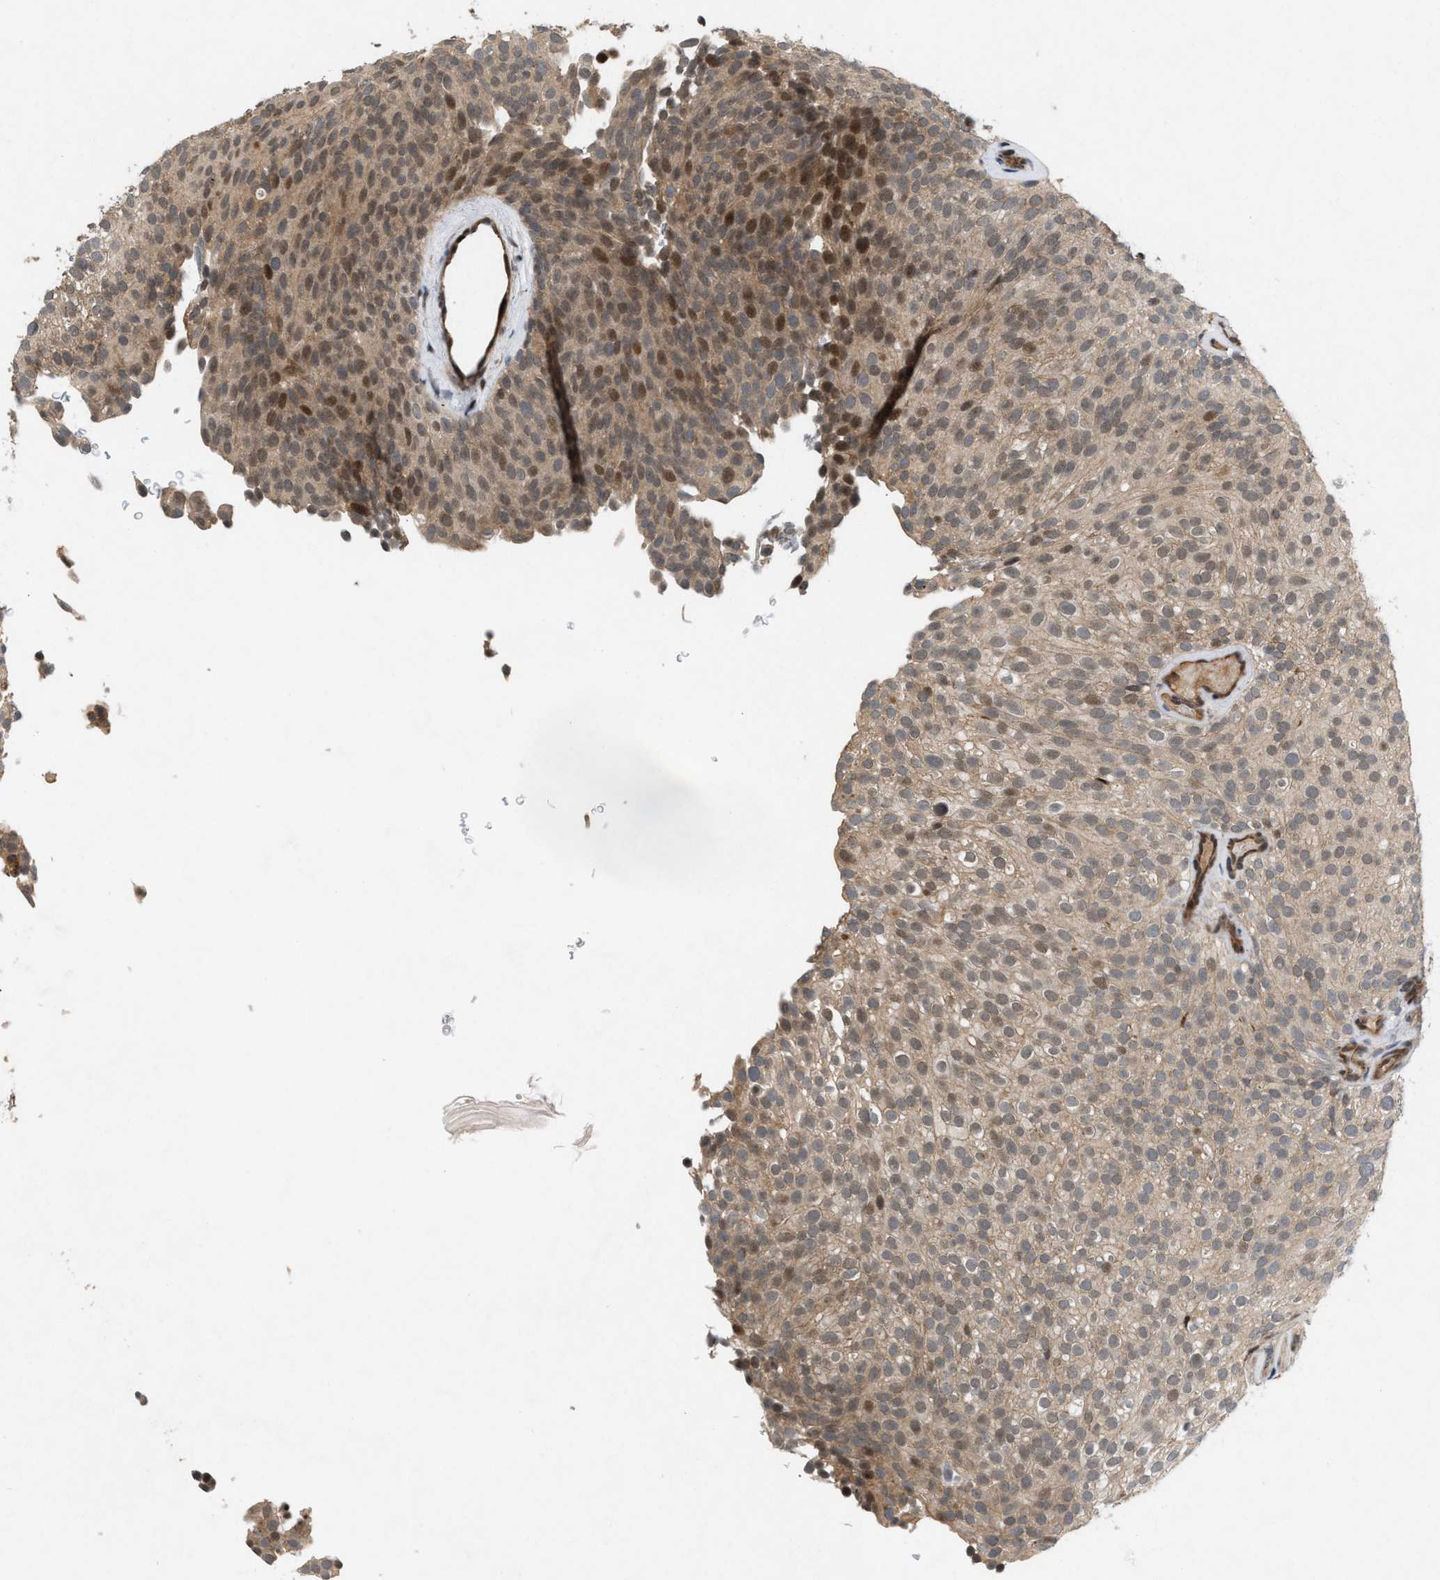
{"staining": {"intensity": "moderate", "quantity": ">75%", "location": "cytoplasmic/membranous,nuclear"}, "tissue": "urothelial cancer", "cell_type": "Tumor cells", "image_type": "cancer", "snomed": [{"axis": "morphology", "description": "Urothelial carcinoma, Low grade"}, {"axis": "topography", "description": "Urinary bladder"}], "caption": "Immunohistochemistry (IHC) micrograph of neoplastic tissue: human low-grade urothelial carcinoma stained using immunohistochemistry shows medium levels of moderate protein expression localized specifically in the cytoplasmic/membranous and nuclear of tumor cells, appearing as a cytoplasmic/membranous and nuclear brown color.", "gene": "MFSD6", "patient": {"sex": "male", "age": 78}}